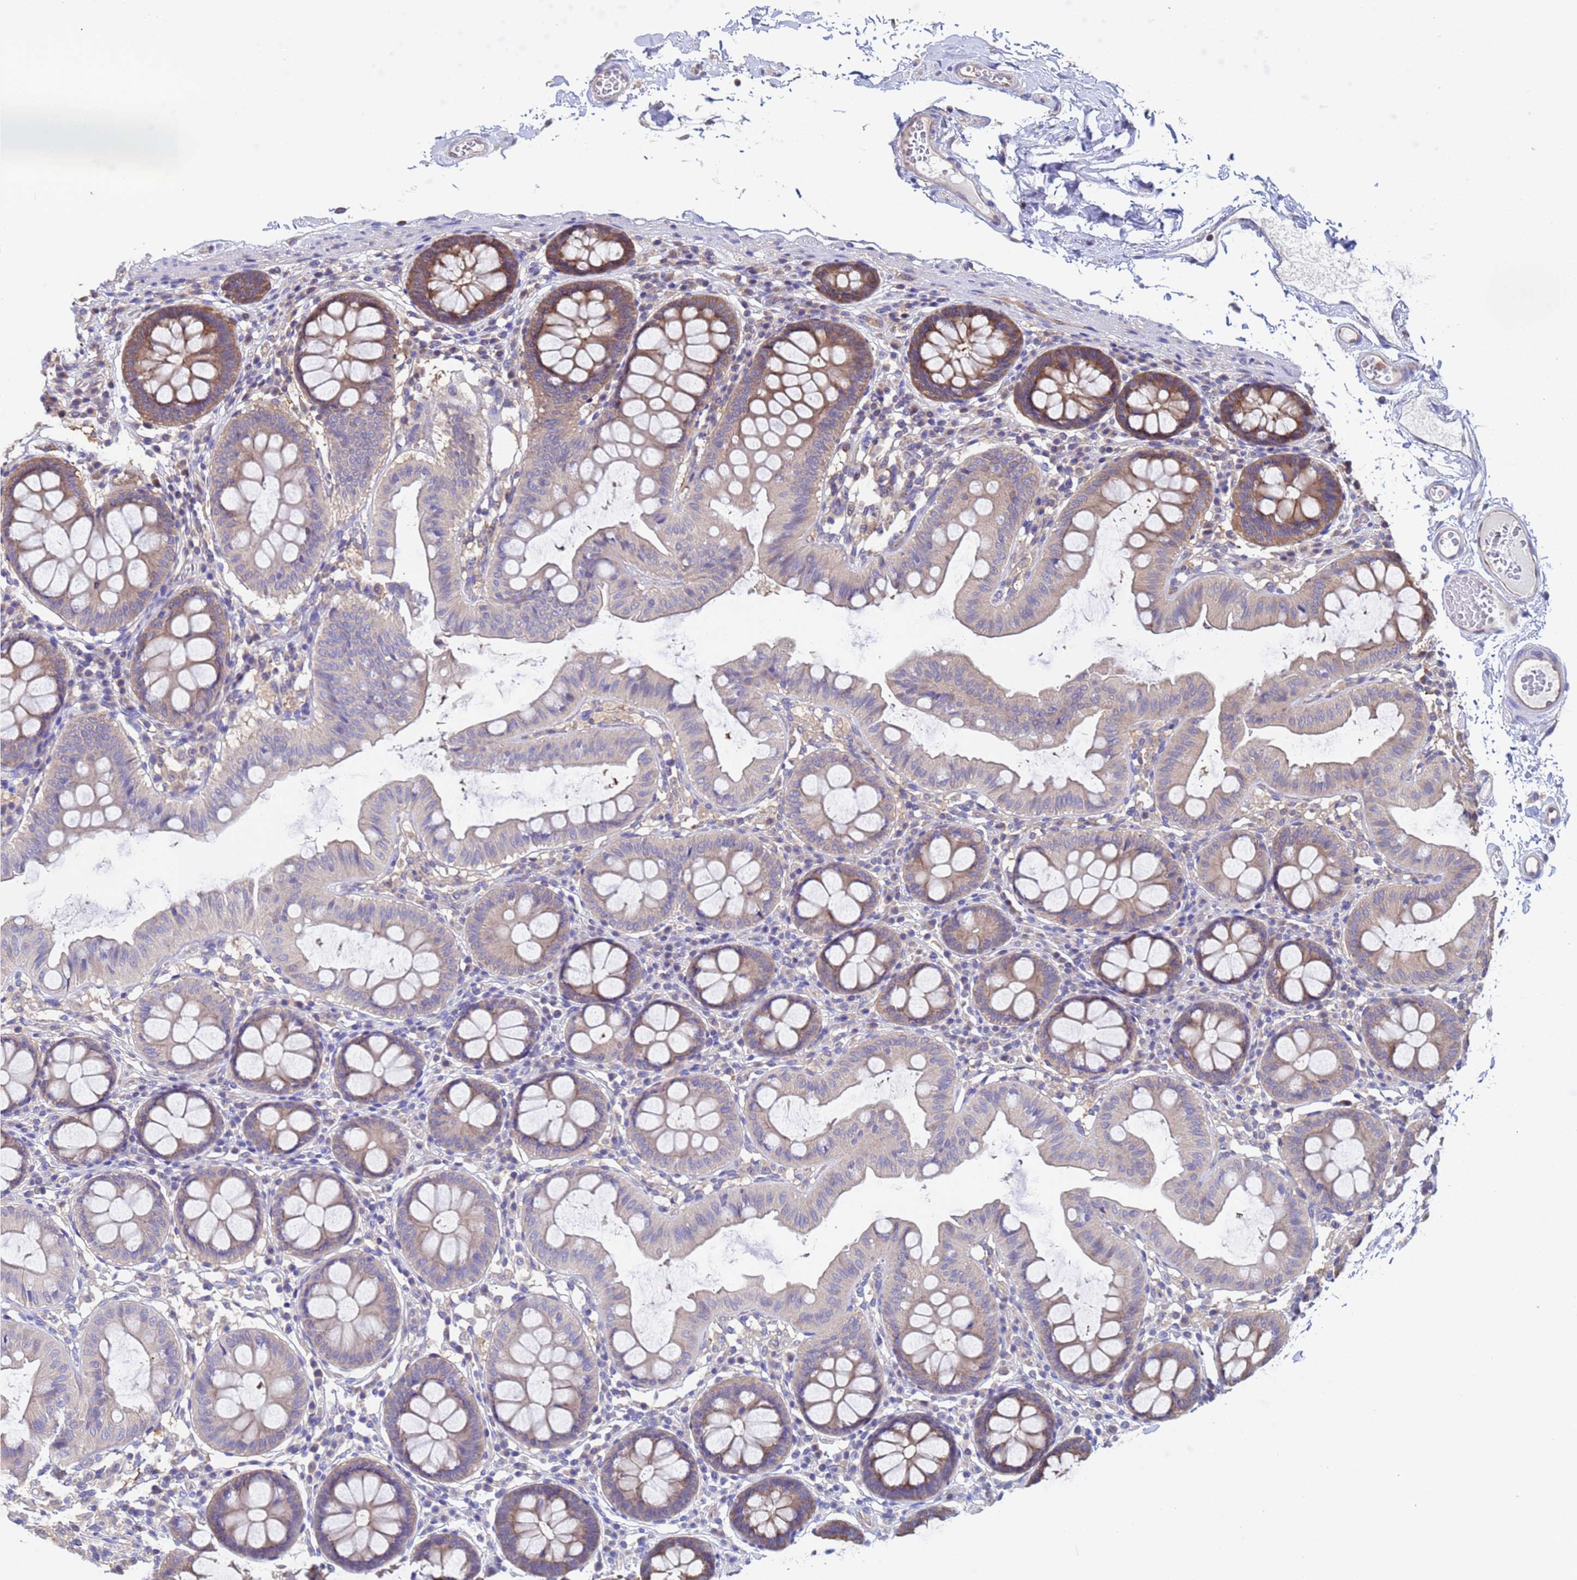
{"staining": {"intensity": "weak", "quantity": ">75%", "location": "cytoplasmic/membranous"}, "tissue": "colon", "cell_type": "Endothelial cells", "image_type": "normal", "snomed": [{"axis": "morphology", "description": "Normal tissue, NOS"}, {"axis": "topography", "description": "Colon"}], "caption": "A low amount of weak cytoplasmic/membranous positivity is present in approximately >75% of endothelial cells in unremarkable colon. Ihc stains the protein of interest in brown and the nuclei are stained blue.", "gene": "FAM25A", "patient": {"sex": "male", "age": 84}}